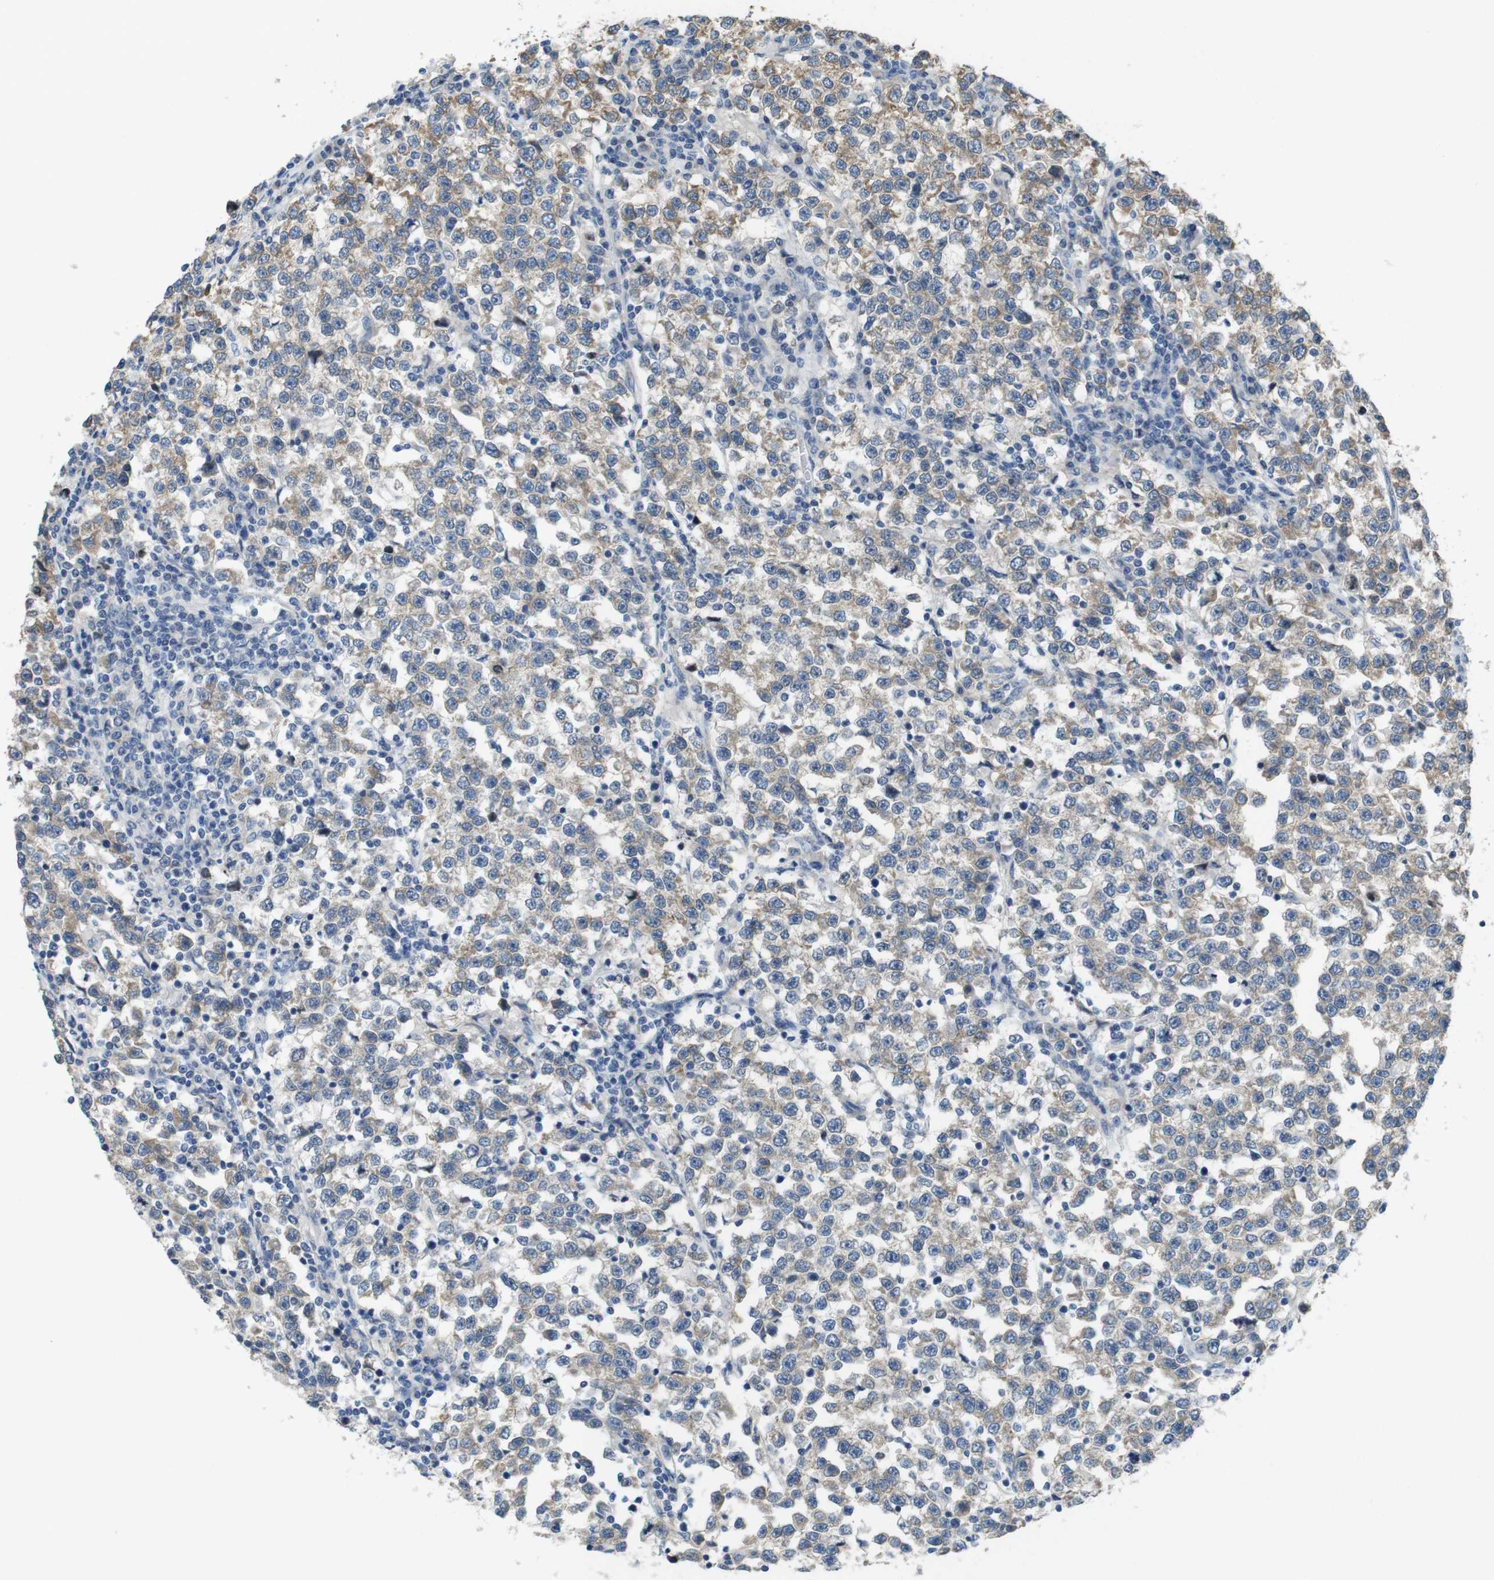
{"staining": {"intensity": "moderate", "quantity": ">75%", "location": "cytoplasmic/membranous"}, "tissue": "testis cancer", "cell_type": "Tumor cells", "image_type": "cancer", "snomed": [{"axis": "morphology", "description": "Normal tissue, NOS"}, {"axis": "morphology", "description": "Seminoma, NOS"}, {"axis": "topography", "description": "Testis"}], "caption": "Brown immunohistochemical staining in testis seminoma exhibits moderate cytoplasmic/membranous positivity in about >75% of tumor cells. (Stains: DAB in brown, nuclei in blue, Microscopy: brightfield microscopy at high magnification).", "gene": "PCDH10", "patient": {"sex": "male", "age": 43}}